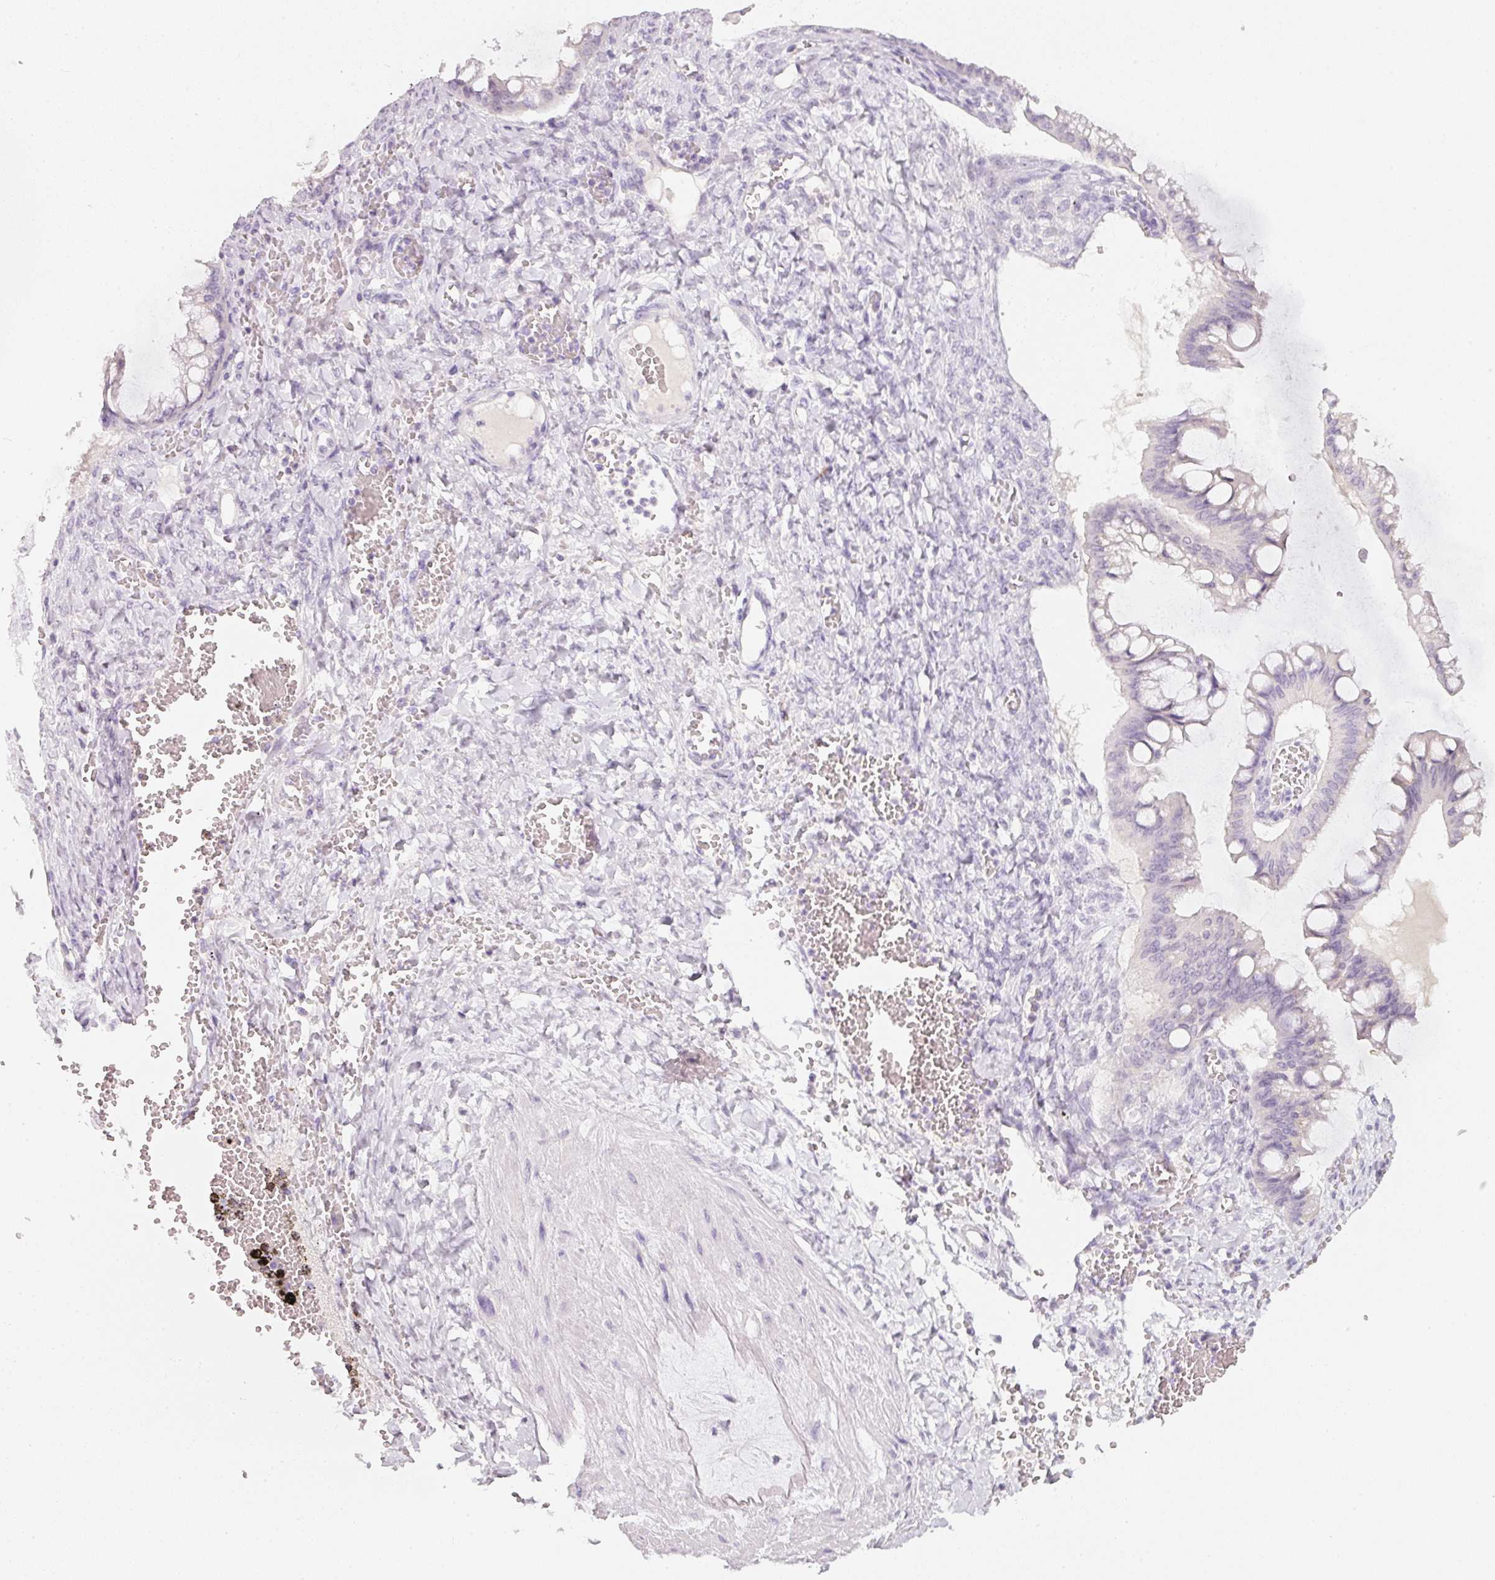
{"staining": {"intensity": "negative", "quantity": "none", "location": "none"}, "tissue": "ovarian cancer", "cell_type": "Tumor cells", "image_type": "cancer", "snomed": [{"axis": "morphology", "description": "Cystadenocarcinoma, mucinous, NOS"}, {"axis": "topography", "description": "Ovary"}], "caption": "This is a micrograph of IHC staining of ovarian mucinous cystadenocarcinoma, which shows no expression in tumor cells.", "gene": "ENSG00000206549", "patient": {"sex": "female", "age": 73}}